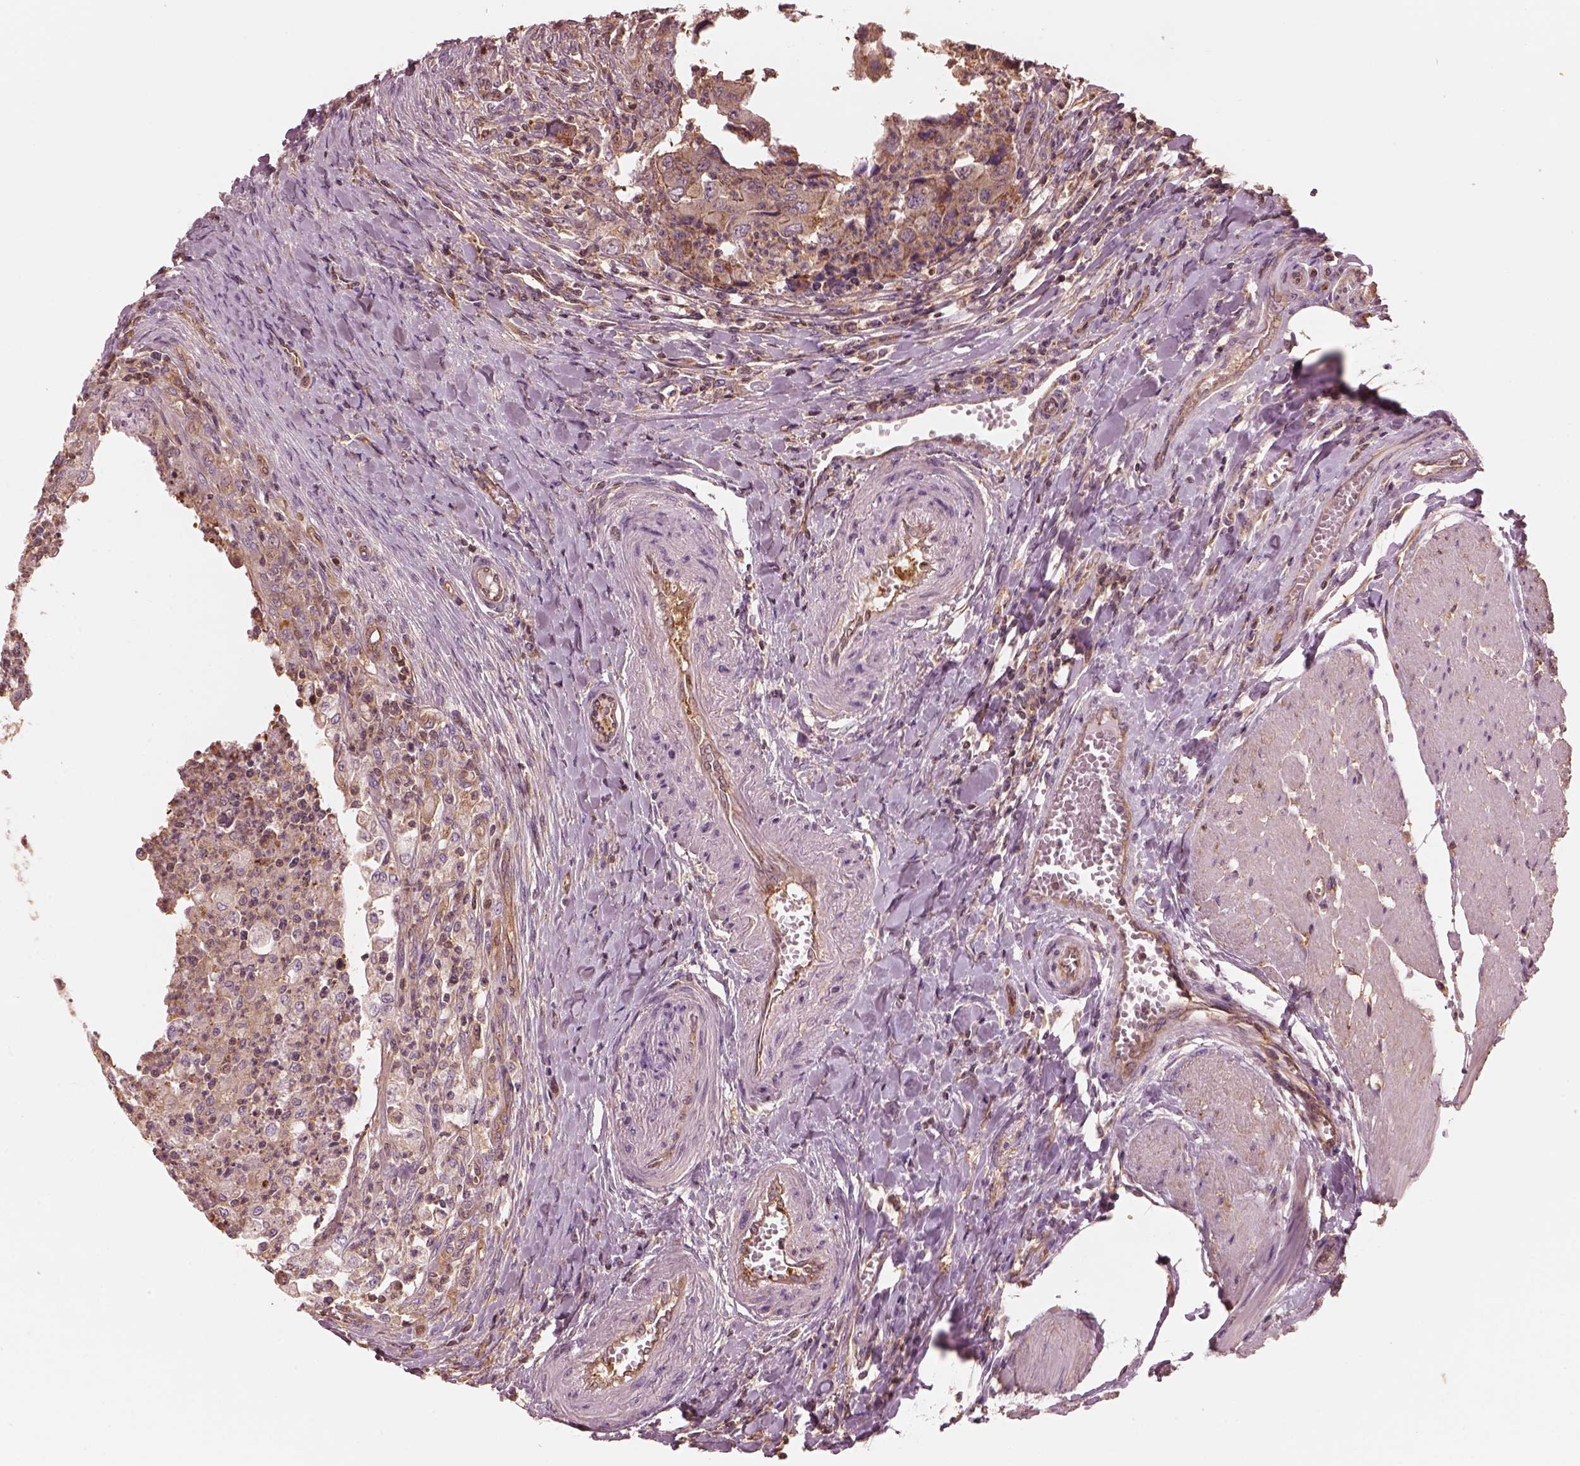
{"staining": {"intensity": "strong", "quantity": "<25%", "location": "cytoplasmic/membranous"}, "tissue": "colorectal cancer", "cell_type": "Tumor cells", "image_type": "cancer", "snomed": [{"axis": "morphology", "description": "Adenocarcinoma, NOS"}, {"axis": "topography", "description": "Colon"}], "caption": "About <25% of tumor cells in human colorectal adenocarcinoma reveal strong cytoplasmic/membranous protein positivity as visualized by brown immunohistochemical staining.", "gene": "STK33", "patient": {"sex": "female", "age": 67}}